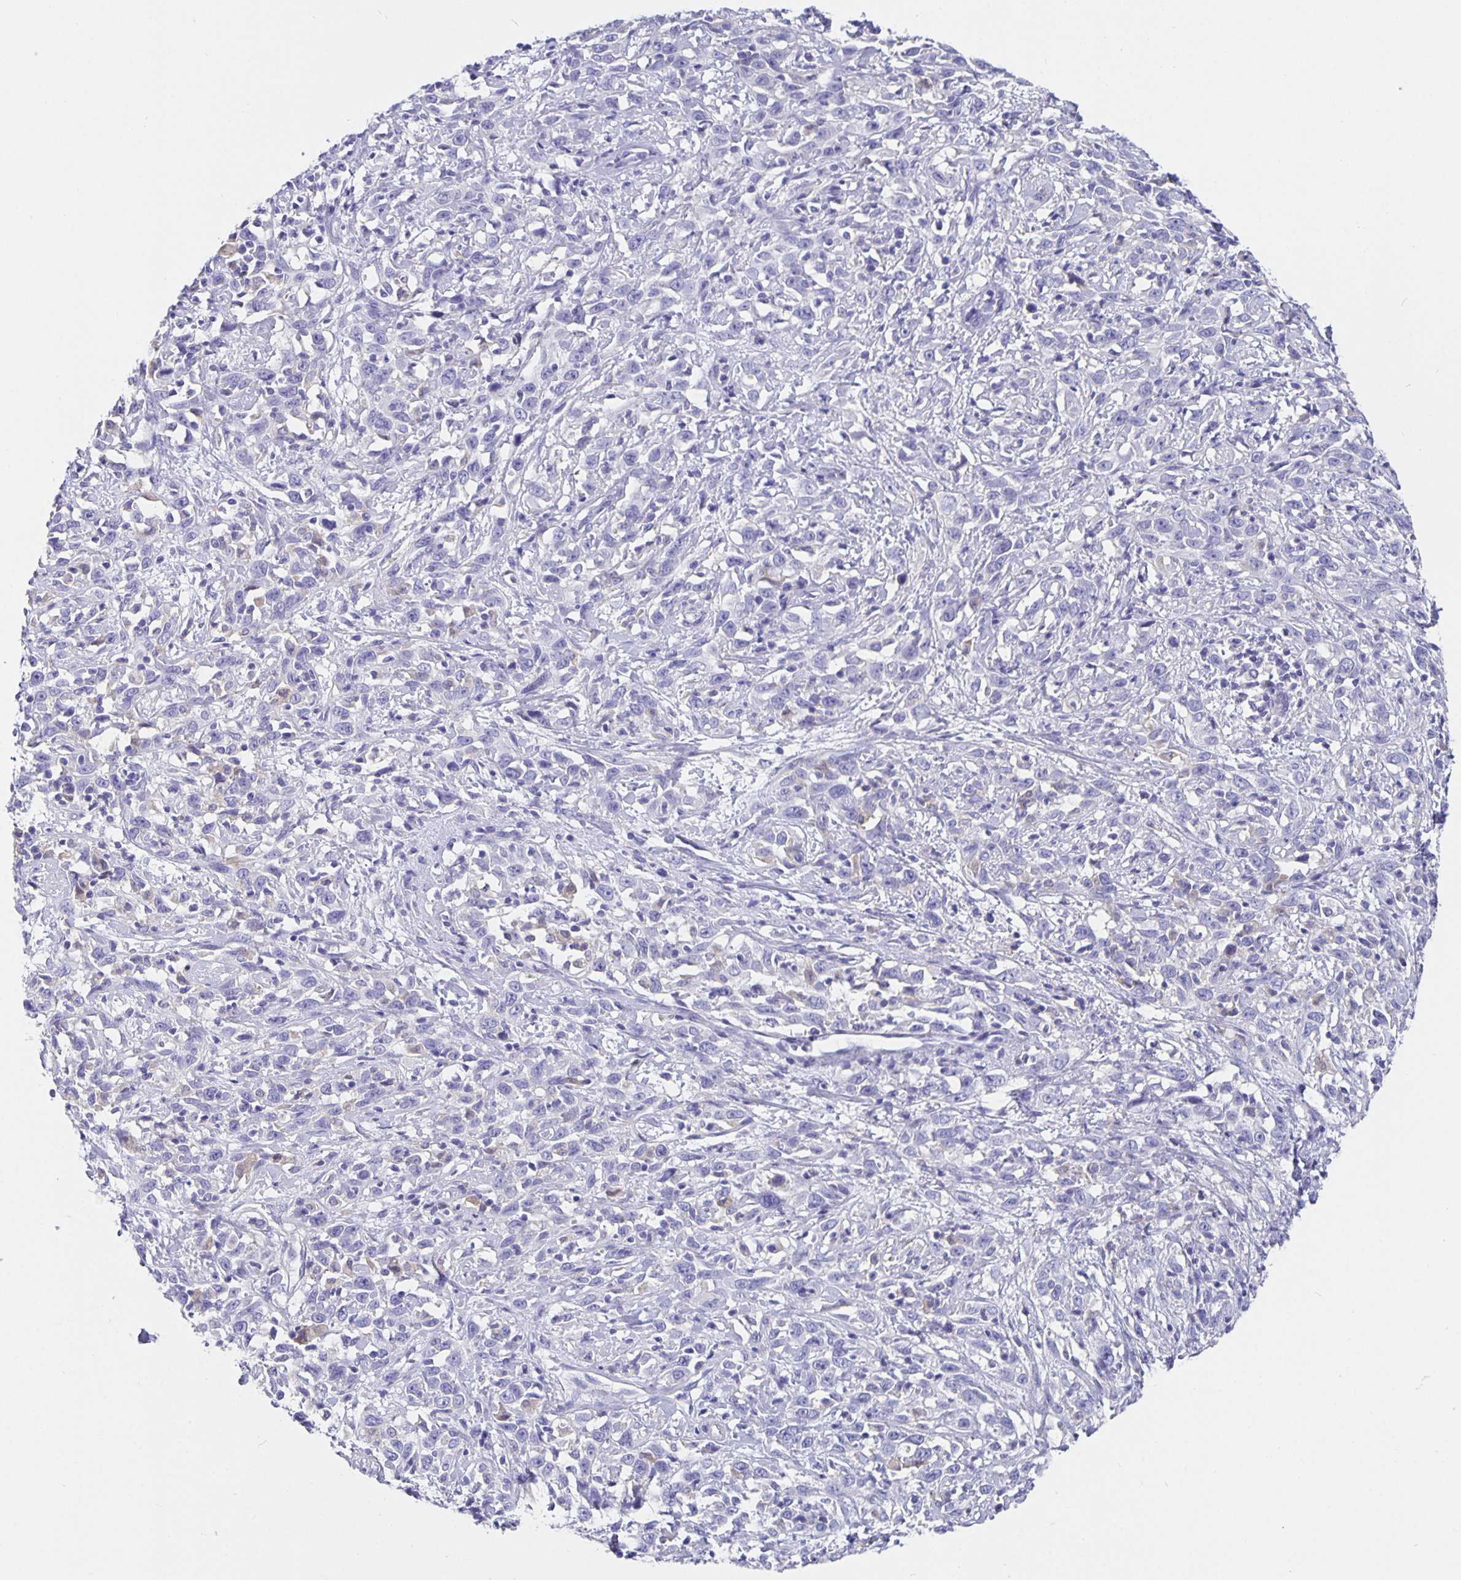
{"staining": {"intensity": "negative", "quantity": "none", "location": "none"}, "tissue": "cervical cancer", "cell_type": "Tumor cells", "image_type": "cancer", "snomed": [{"axis": "morphology", "description": "Adenocarcinoma, NOS"}, {"axis": "topography", "description": "Cervix"}], "caption": "Tumor cells are negative for protein expression in human adenocarcinoma (cervical).", "gene": "CFAP74", "patient": {"sex": "female", "age": 40}}